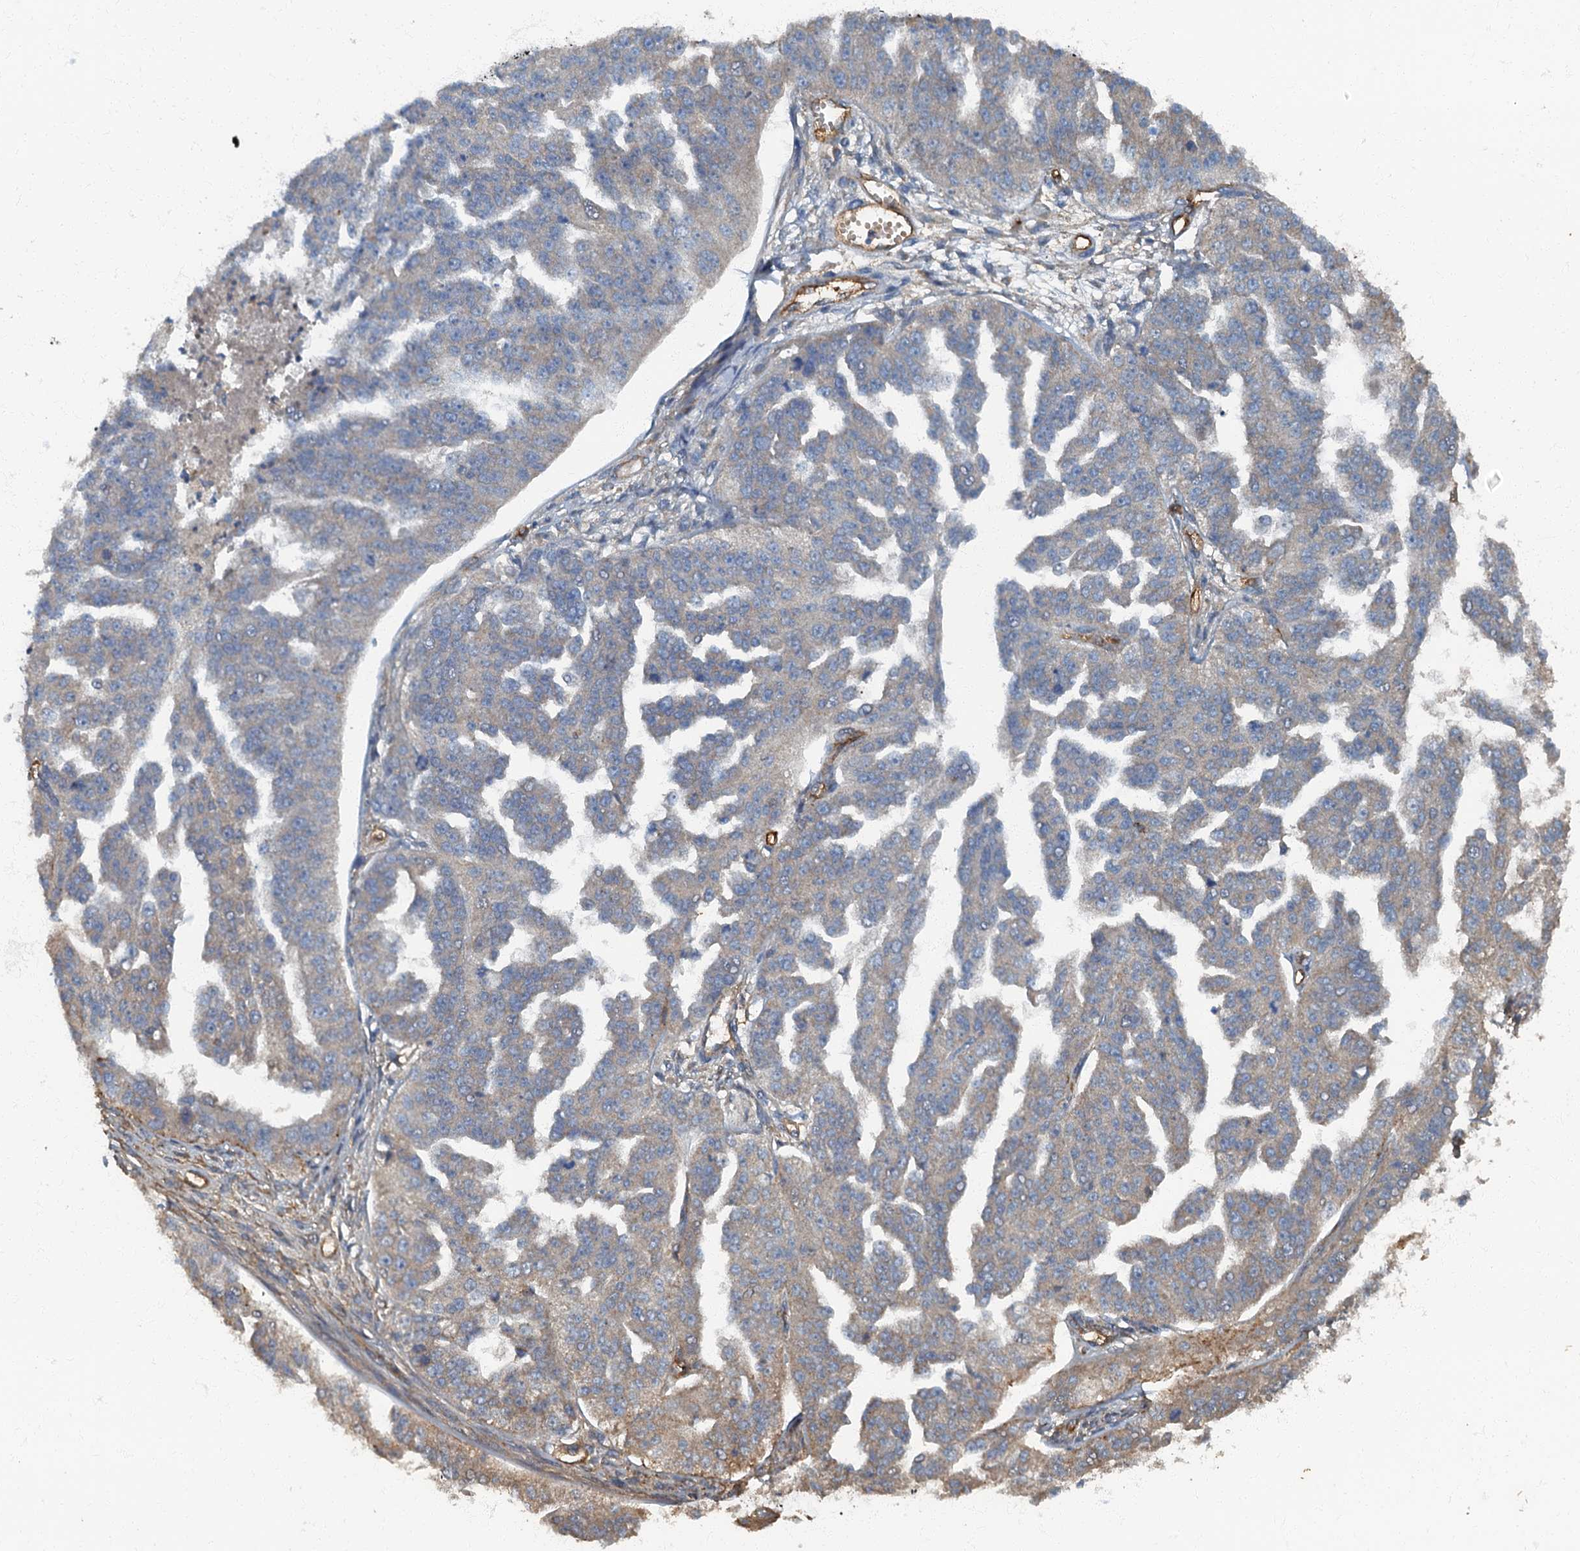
{"staining": {"intensity": "weak", "quantity": "25%-75%", "location": "cytoplasmic/membranous"}, "tissue": "ovarian cancer", "cell_type": "Tumor cells", "image_type": "cancer", "snomed": [{"axis": "morphology", "description": "Cystadenocarcinoma, serous, NOS"}, {"axis": "topography", "description": "Ovary"}], "caption": "Serous cystadenocarcinoma (ovarian) stained for a protein (brown) demonstrates weak cytoplasmic/membranous positive staining in about 25%-75% of tumor cells.", "gene": "ARL11", "patient": {"sex": "female", "age": 58}}